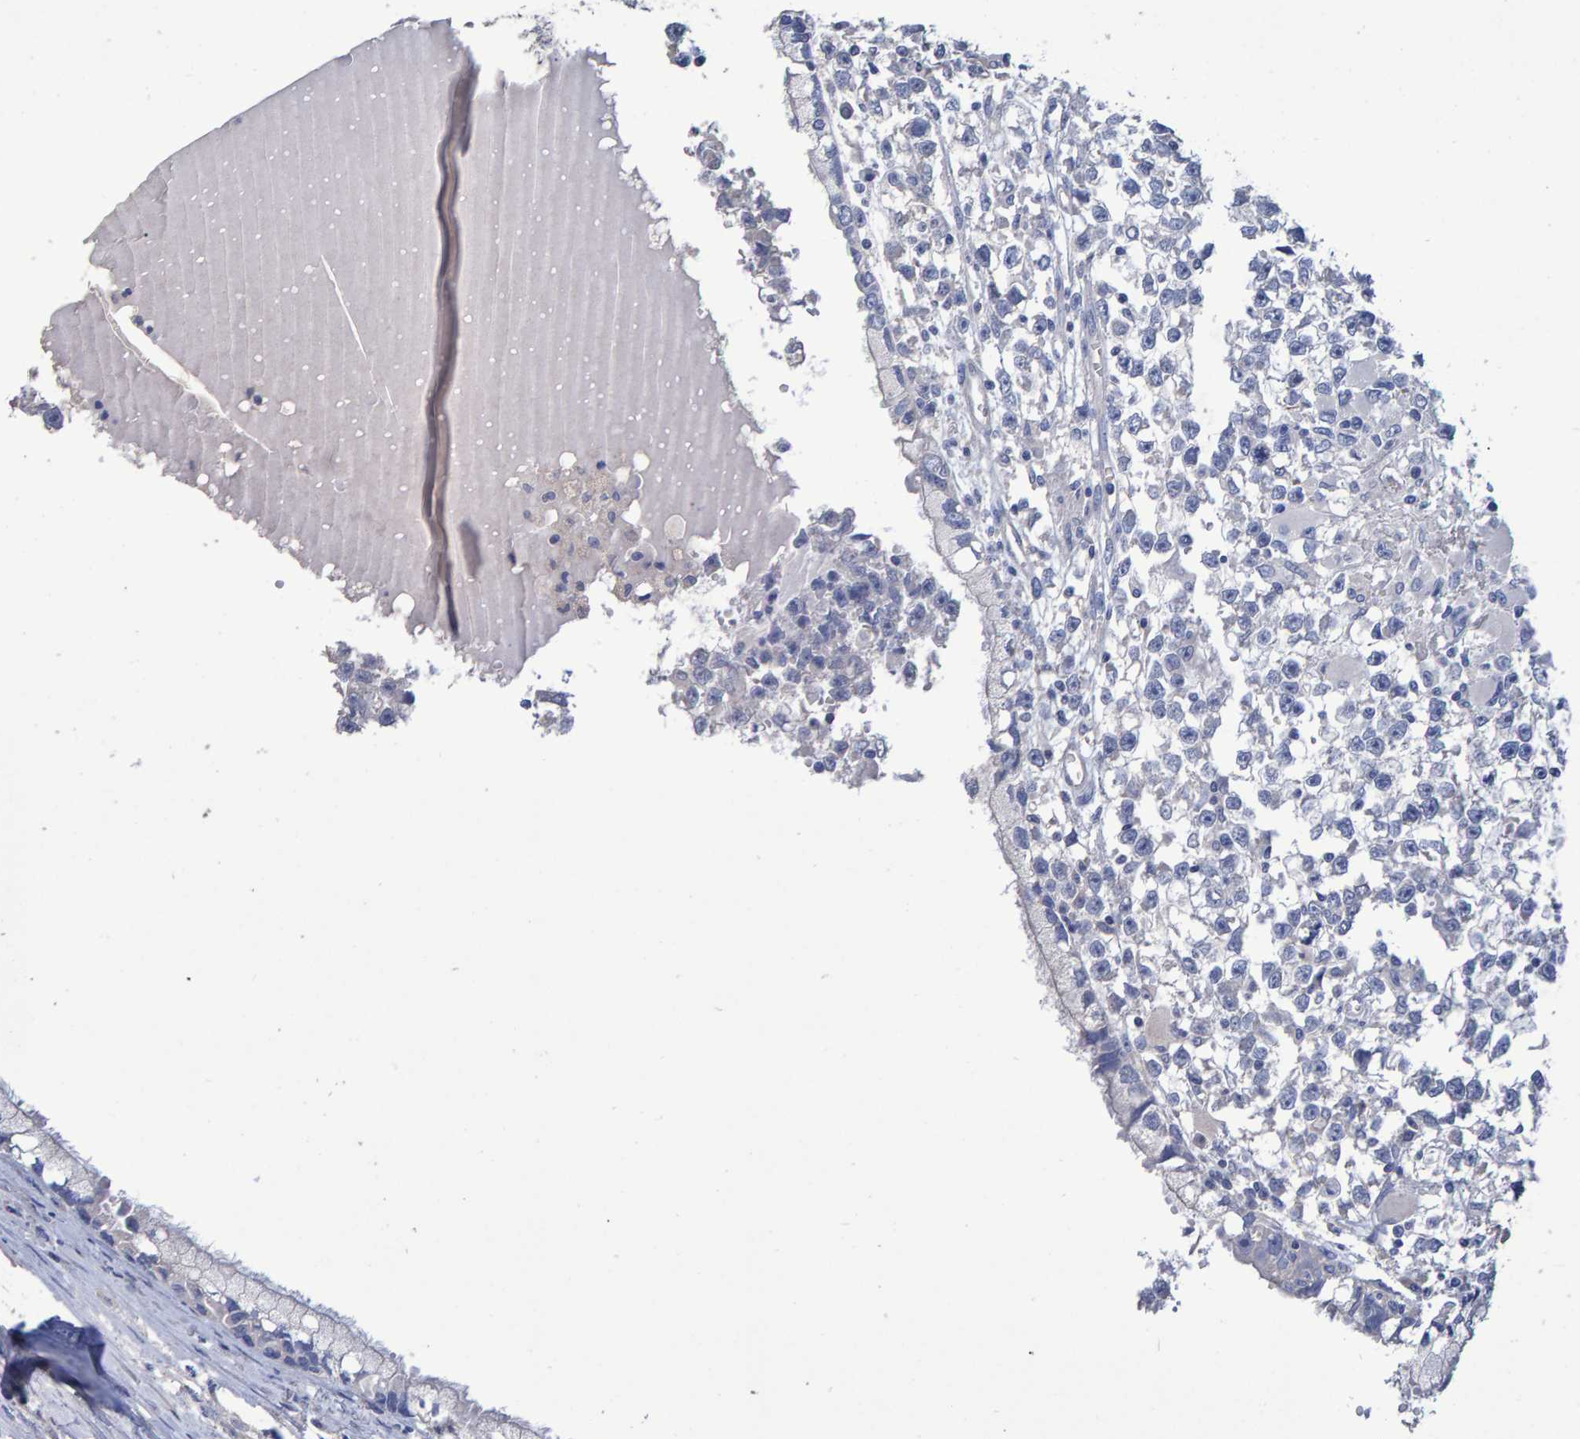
{"staining": {"intensity": "negative", "quantity": "none", "location": "none"}, "tissue": "testis cancer", "cell_type": "Tumor cells", "image_type": "cancer", "snomed": [{"axis": "morphology", "description": "Seminoma, NOS"}, {"axis": "morphology", "description": "Carcinoma, Embryonal, NOS"}, {"axis": "topography", "description": "Testis"}], "caption": "Immunohistochemistry of human testis cancer (seminoma) exhibits no expression in tumor cells. (DAB (3,3'-diaminobenzidine) immunohistochemistry with hematoxylin counter stain).", "gene": "HEMGN", "patient": {"sex": "male", "age": 51}}